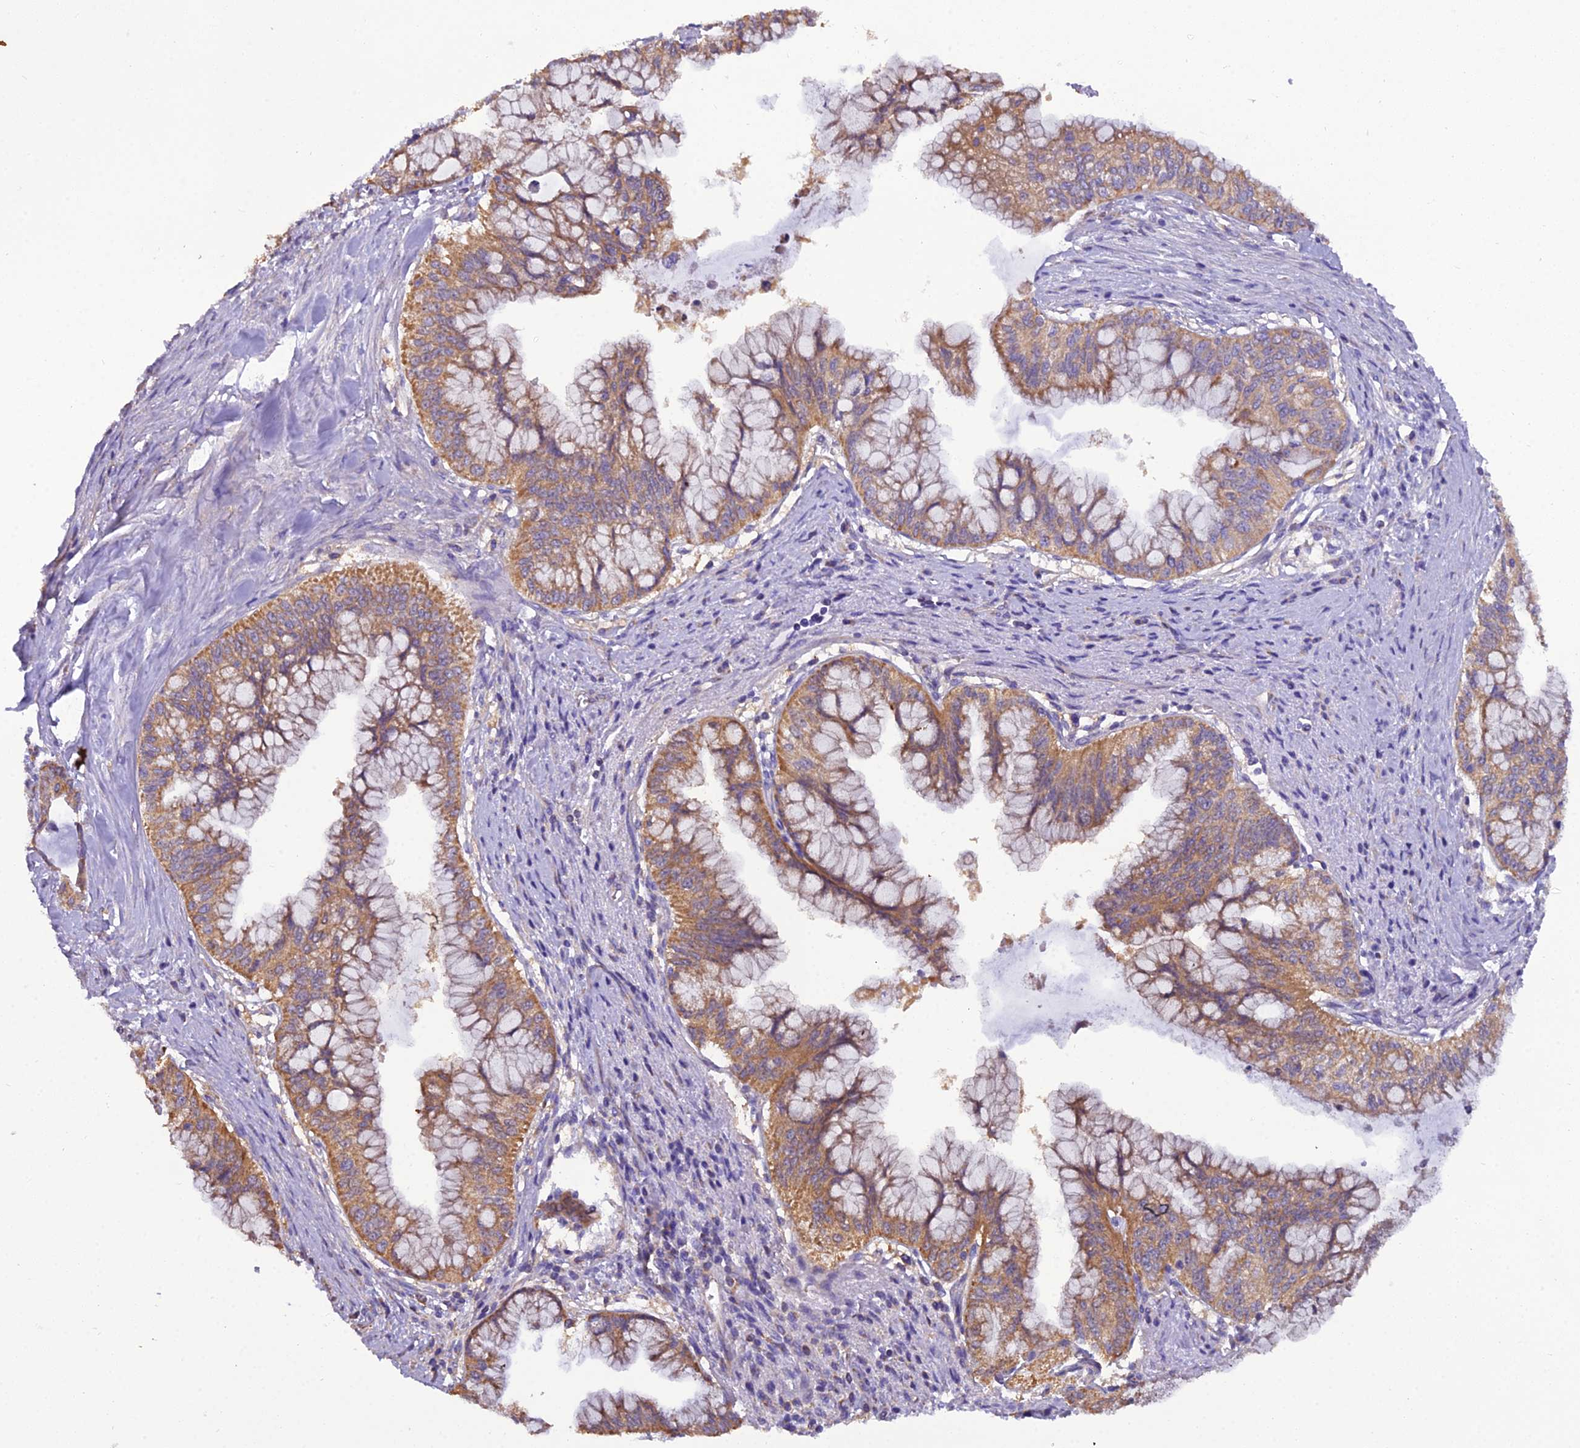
{"staining": {"intensity": "moderate", "quantity": ">75%", "location": "cytoplasmic/membranous"}, "tissue": "pancreatic cancer", "cell_type": "Tumor cells", "image_type": "cancer", "snomed": [{"axis": "morphology", "description": "Adenocarcinoma, NOS"}, {"axis": "topography", "description": "Pancreas"}], "caption": "Moderate cytoplasmic/membranous expression is seen in about >75% of tumor cells in pancreatic adenocarcinoma.", "gene": "GPD1", "patient": {"sex": "male", "age": 46}}